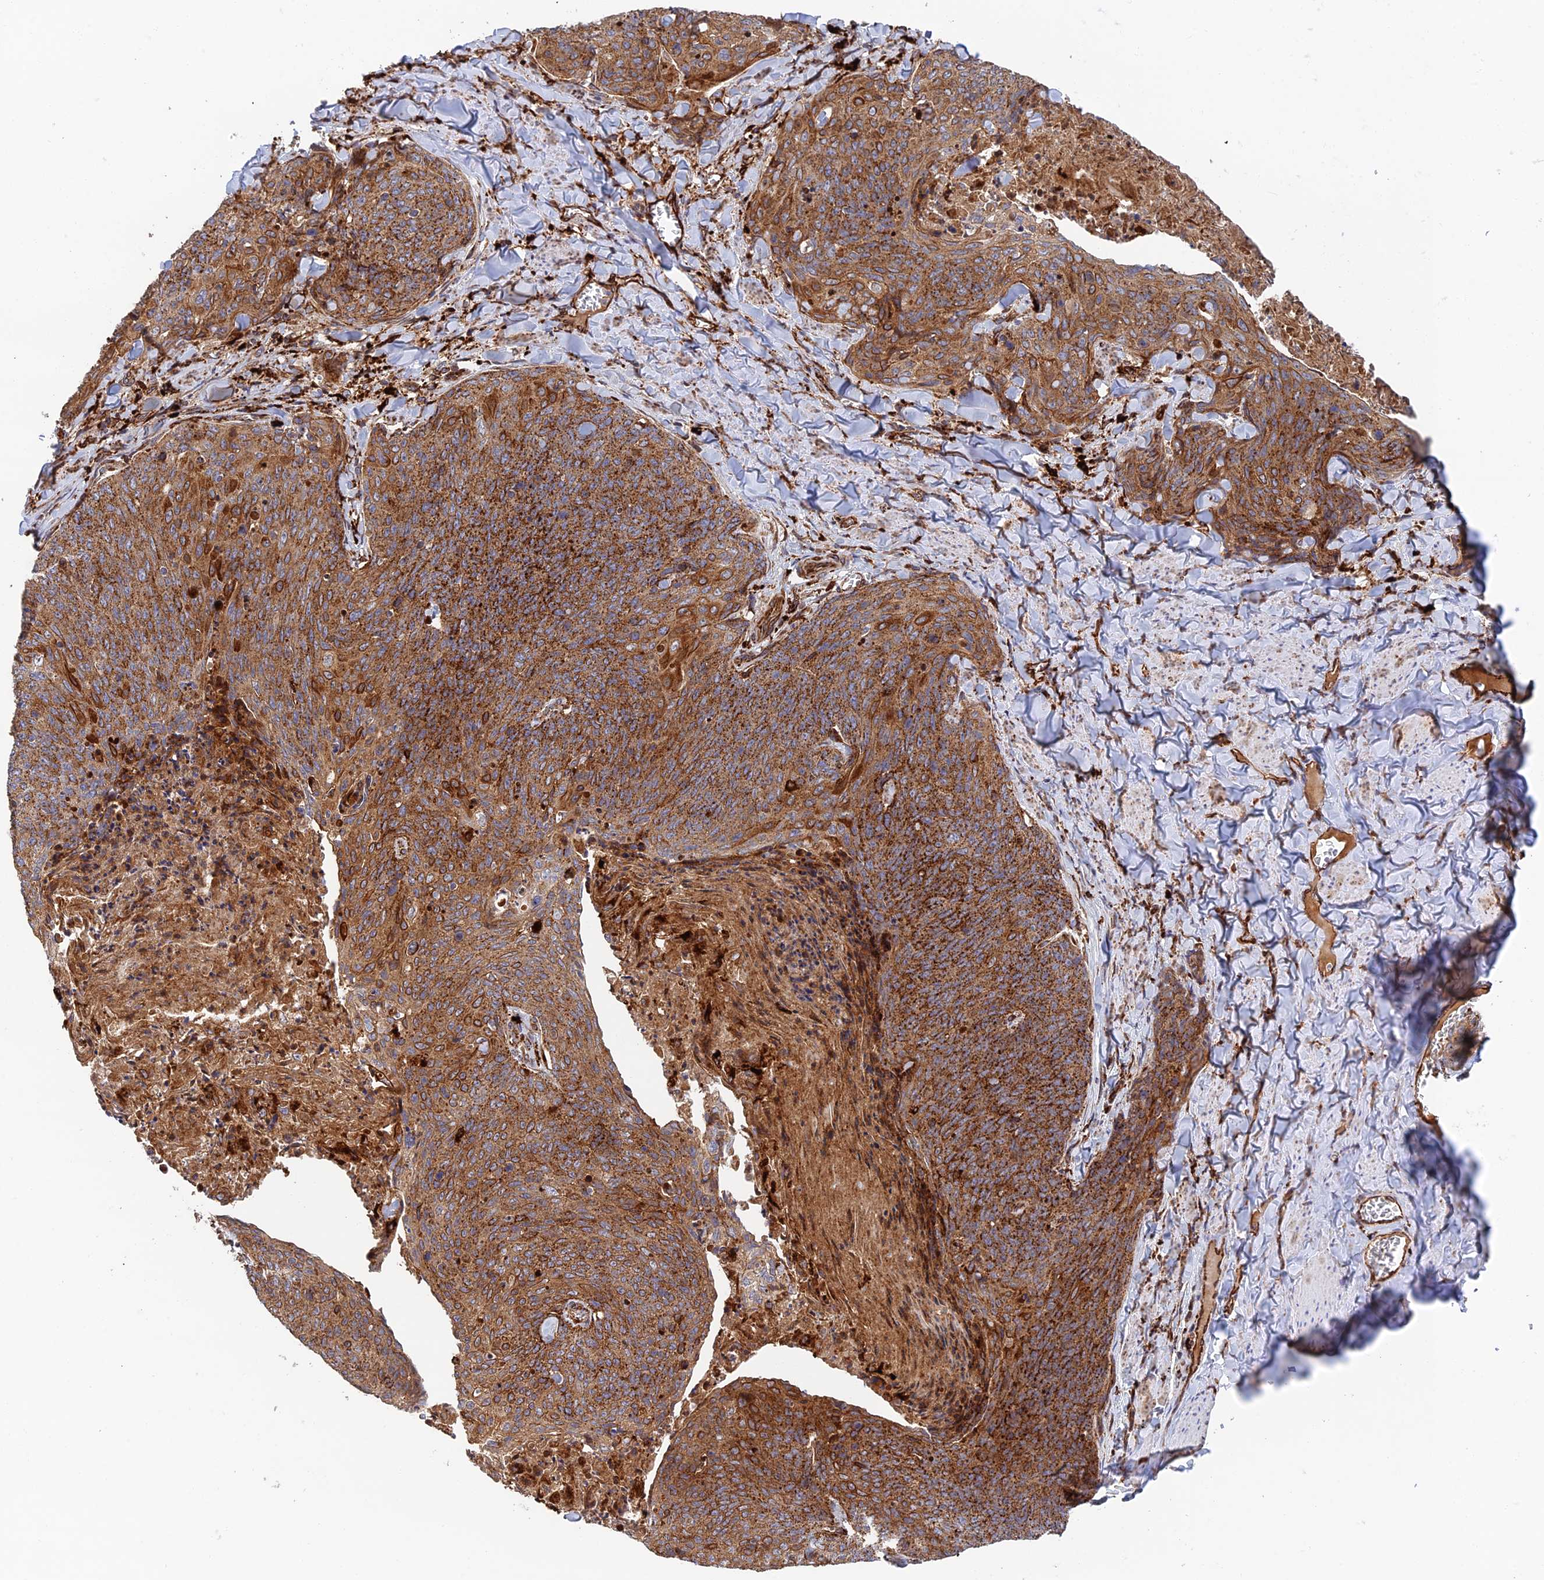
{"staining": {"intensity": "strong", "quantity": ">75%", "location": "cytoplasmic/membranous"}, "tissue": "skin cancer", "cell_type": "Tumor cells", "image_type": "cancer", "snomed": [{"axis": "morphology", "description": "Squamous cell carcinoma, NOS"}, {"axis": "topography", "description": "Skin"}, {"axis": "topography", "description": "Vulva"}], "caption": "Strong cytoplasmic/membranous protein expression is seen in approximately >75% of tumor cells in skin squamous cell carcinoma.", "gene": "PPP2R3C", "patient": {"sex": "female", "age": 85}}